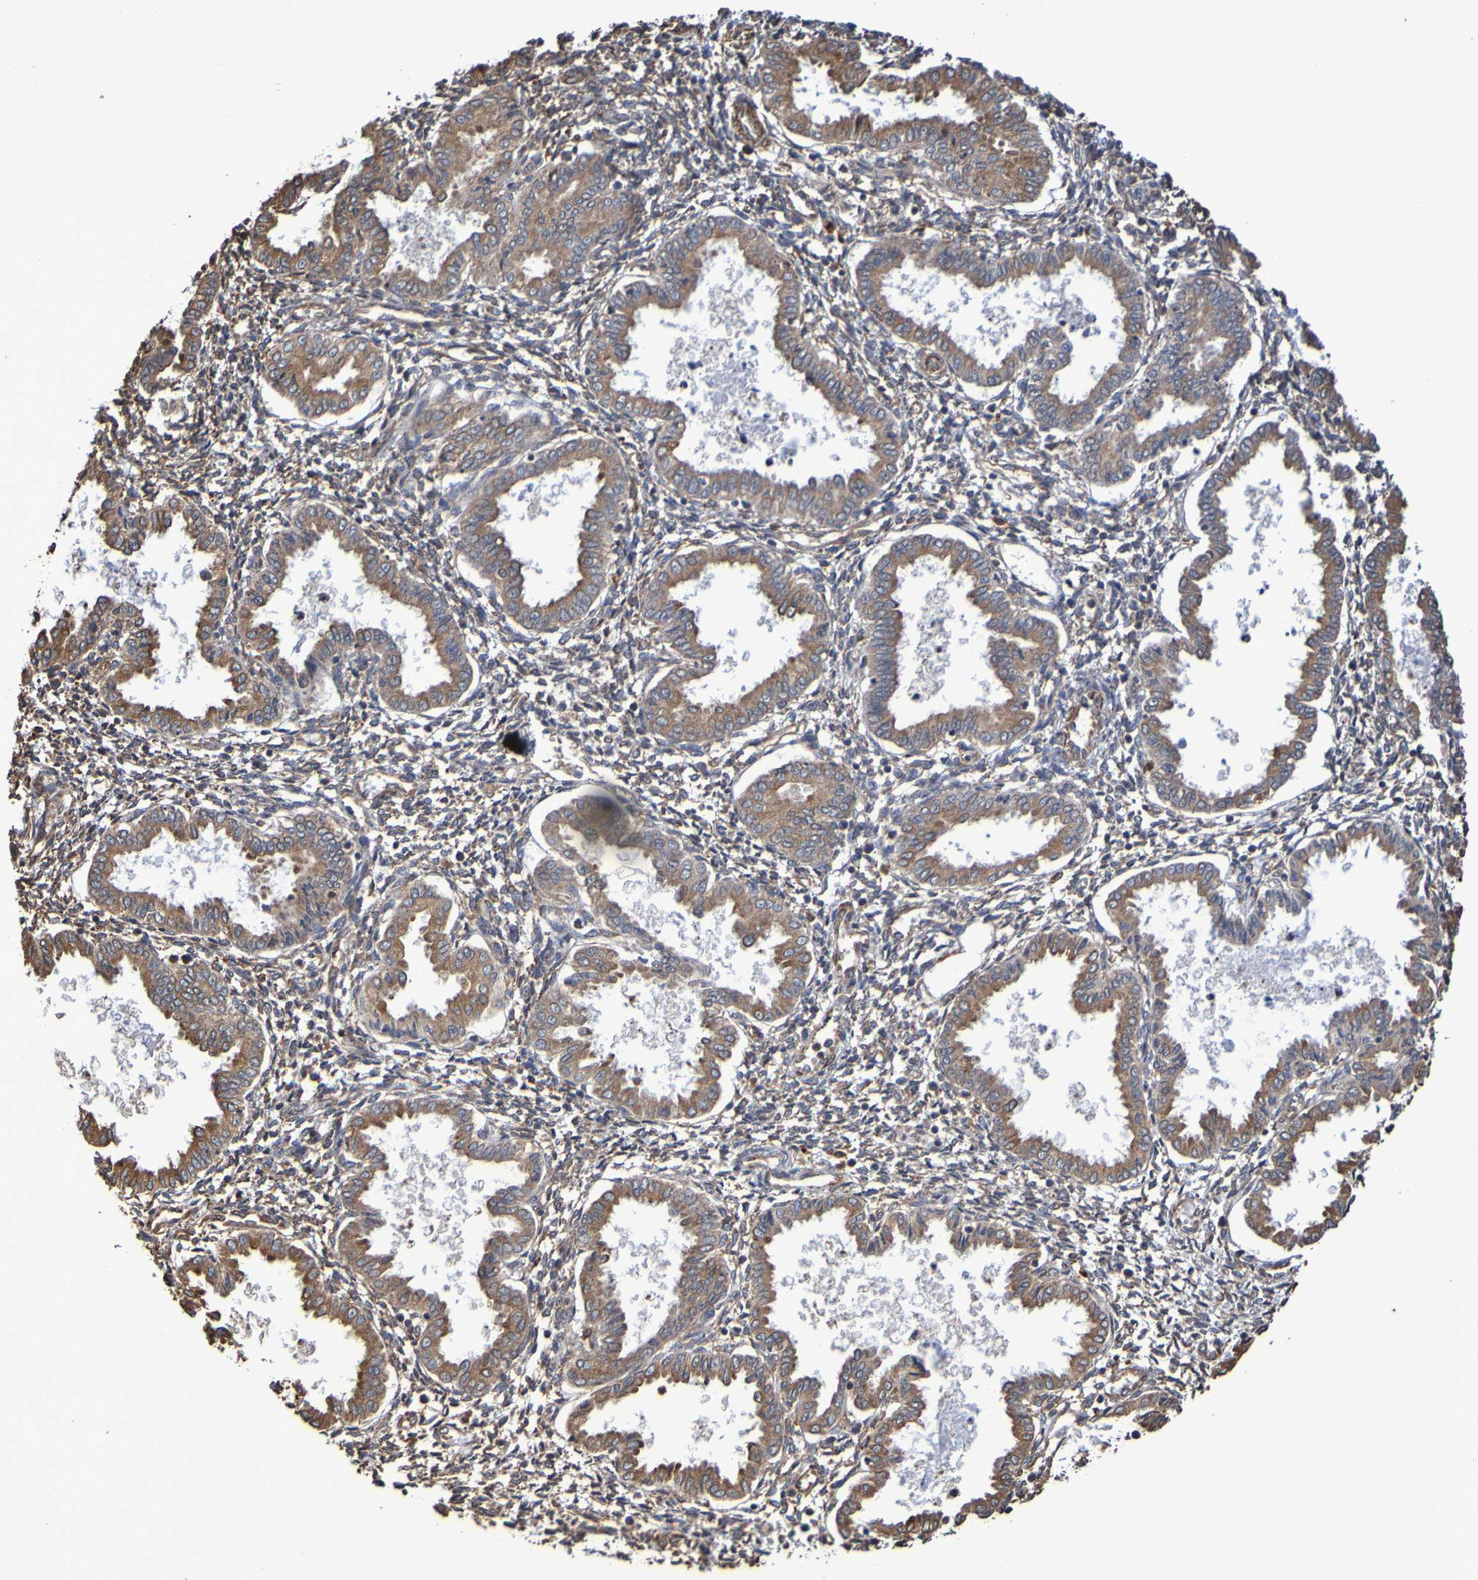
{"staining": {"intensity": "weak", "quantity": "25%-75%", "location": "cytoplasmic/membranous"}, "tissue": "endometrium", "cell_type": "Cells in endometrial stroma", "image_type": "normal", "snomed": [{"axis": "morphology", "description": "Normal tissue, NOS"}, {"axis": "topography", "description": "Endometrium"}], "caption": "This histopathology image reveals IHC staining of unremarkable human endometrium, with low weak cytoplasmic/membranous positivity in about 25%-75% of cells in endometrial stroma.", "gene": "RAB11A", "patient": {"sex": "female", "age": 33}}